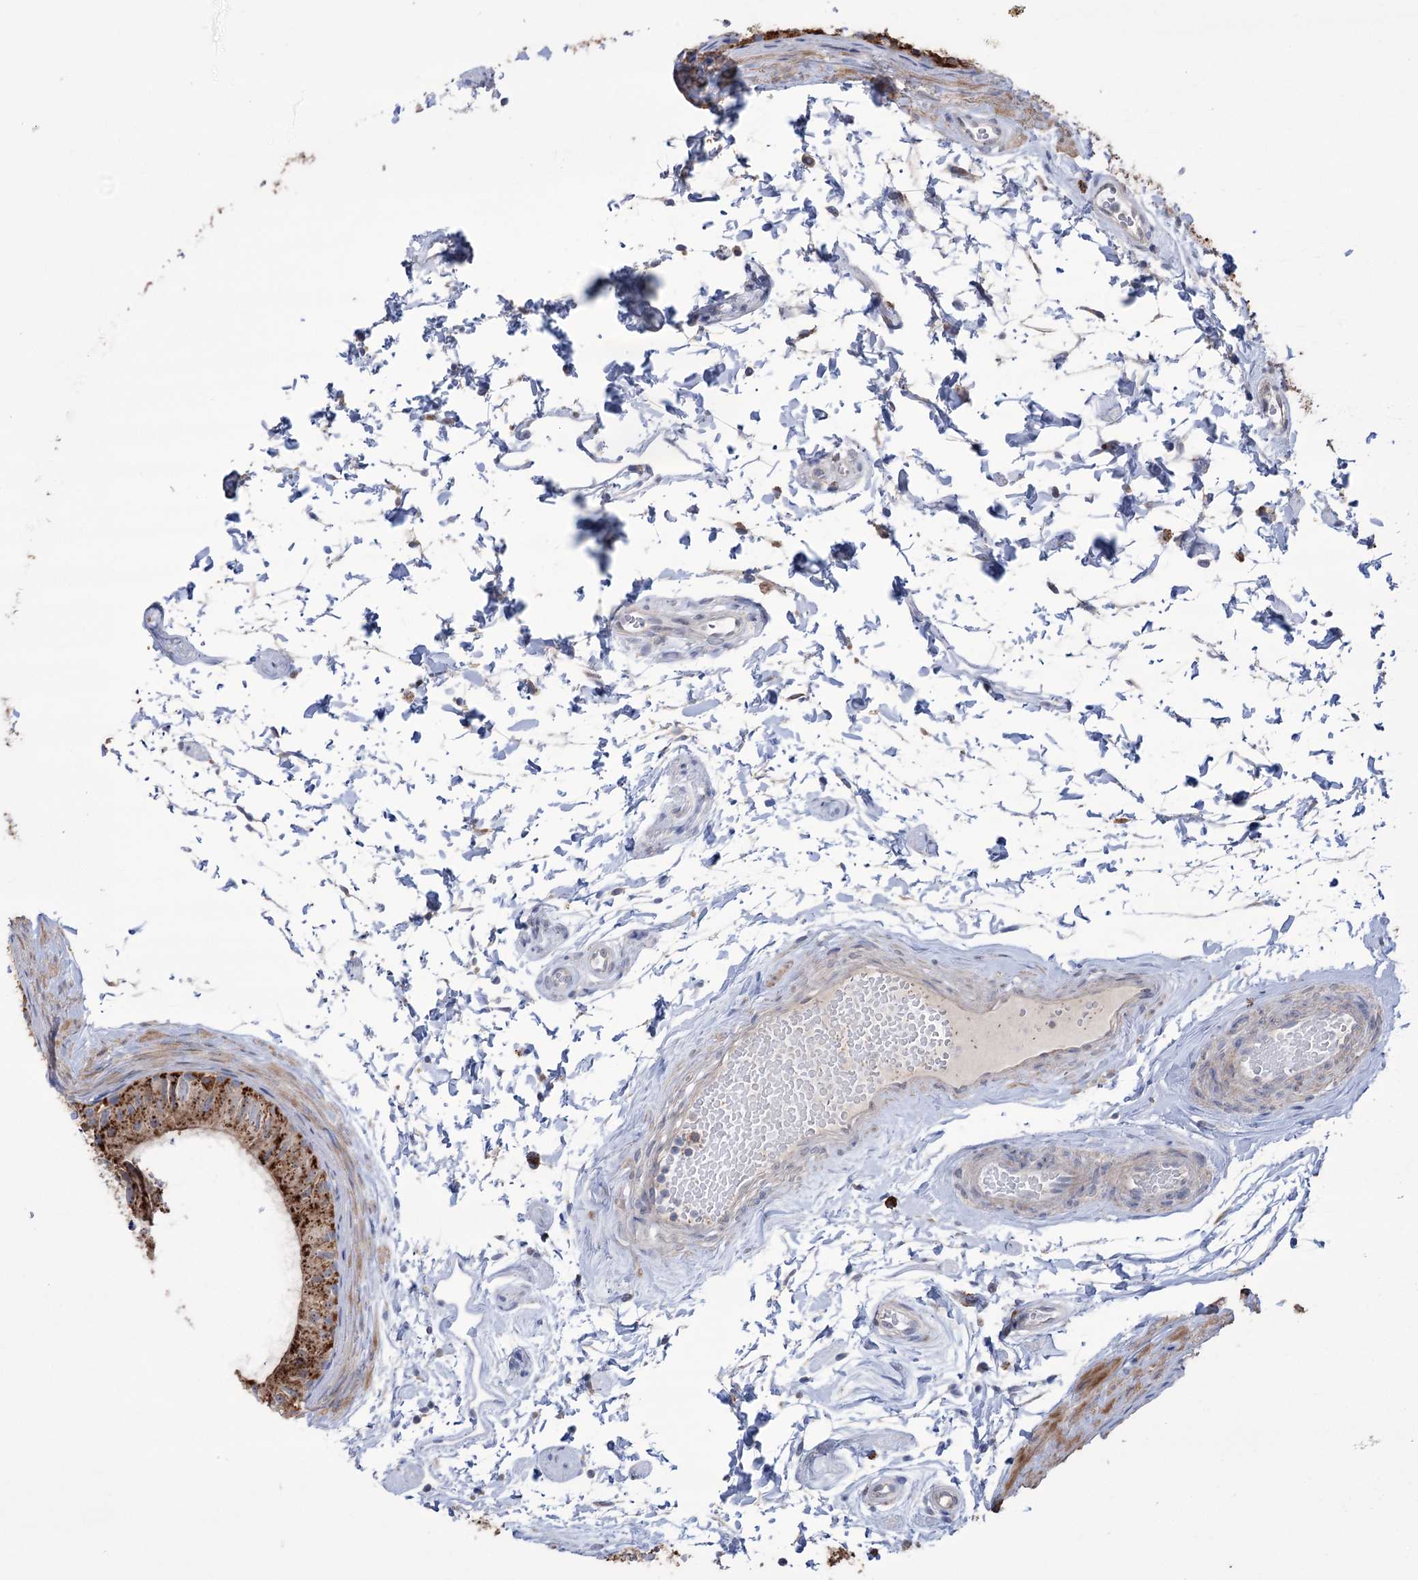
{"staining": {"intensity": "strong", "quantity": ">75%", "location": "cytoplasmic/membranous"}, "tissue": "epididymis", "cell_type": "Glandular cells", "image_type": "normal", "snomed": [{"axis": "morphology", "description": "Normal tissue, NOS"}, {"axis": "topography", "description": "Epididymis"}], "caption": "About >75% of glandular cells in normal human epididymis demonstrate strong cytoplasmic/membranous protein expression as visualized by brown immunohistochemical staining.", "gene": "TRIM71", "patient": {"sex": "male", "age": 50}}